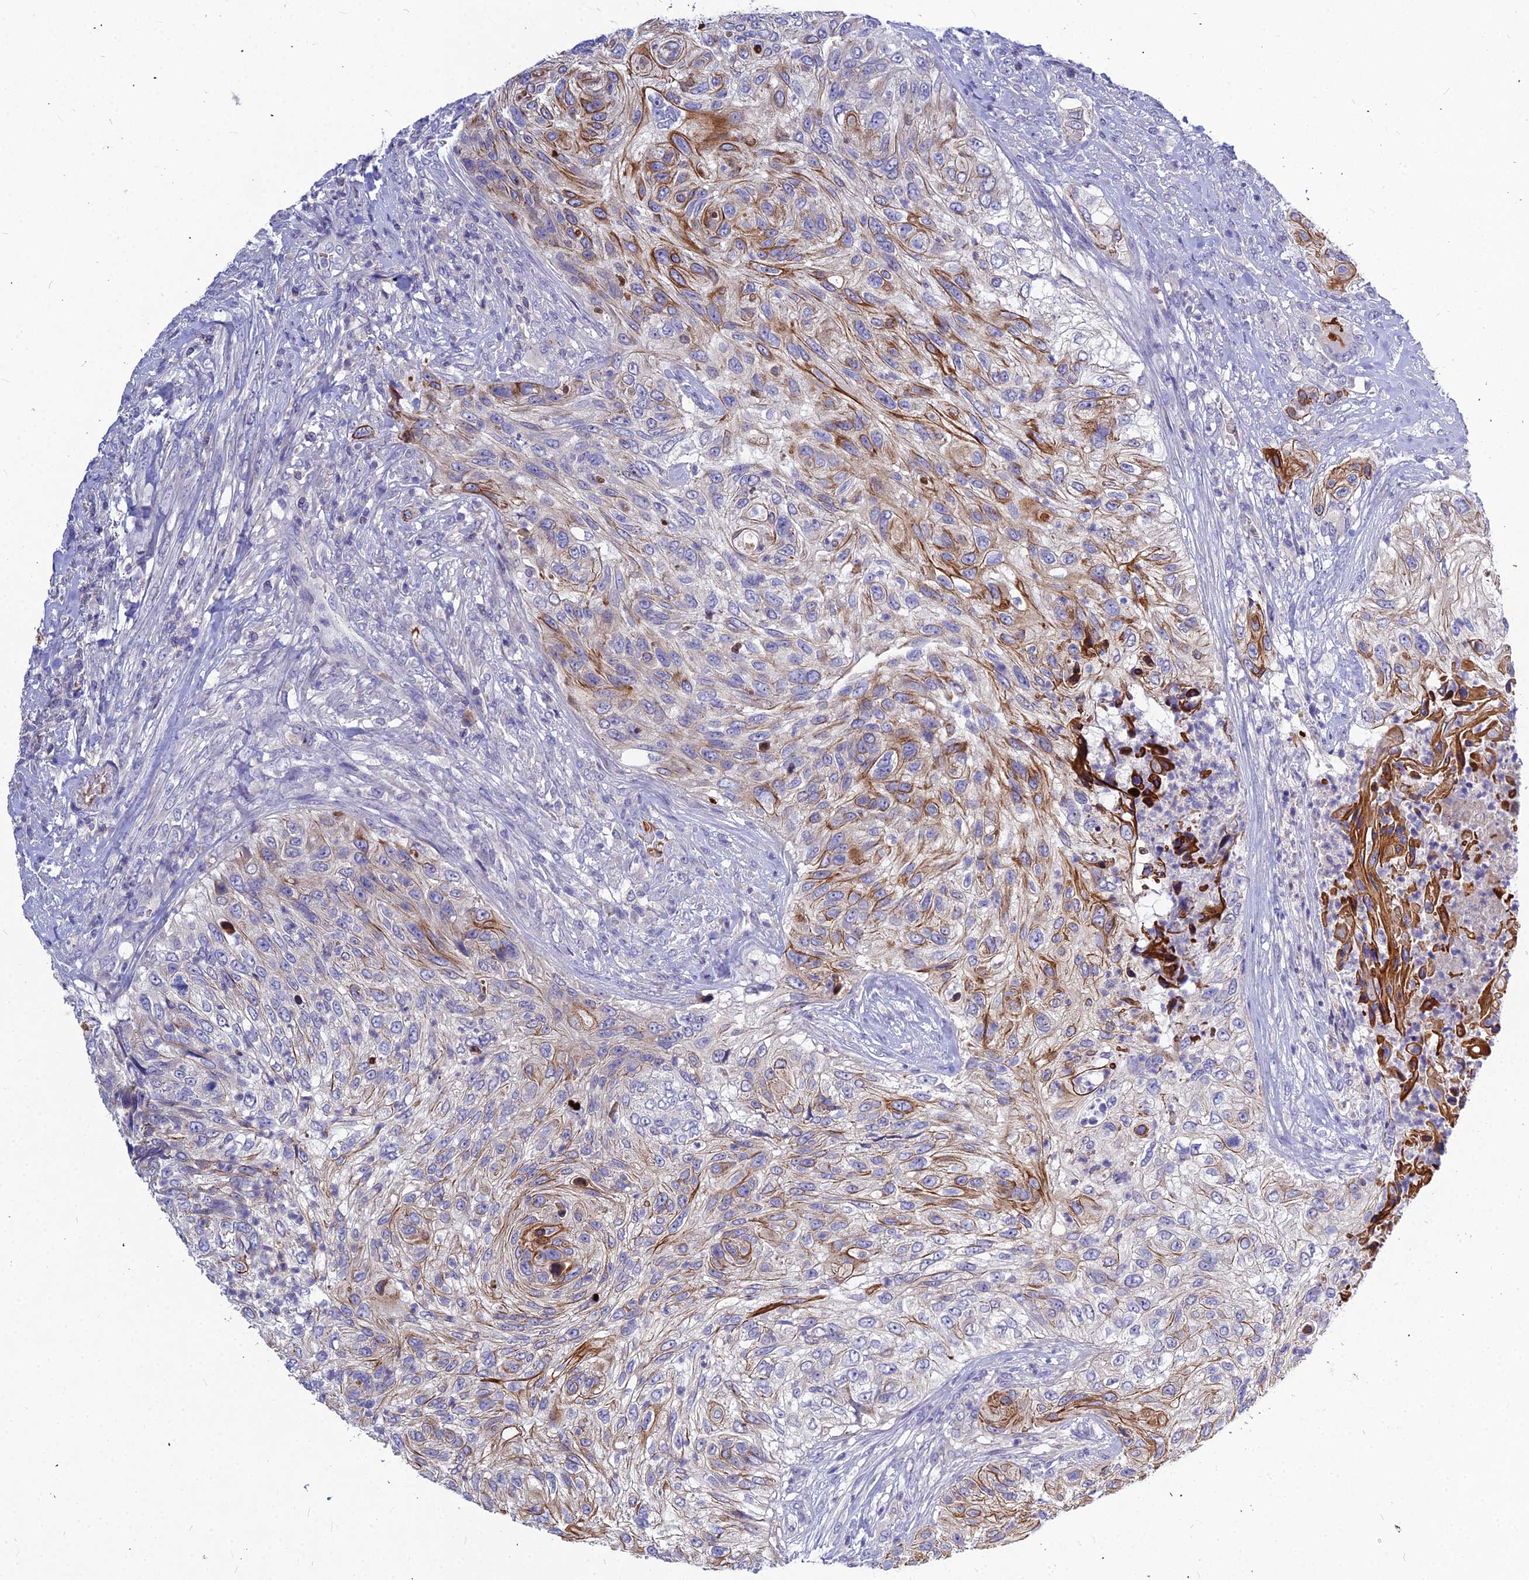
{"staining": {"intensity": "moderate", "quantity": "25%-75%", "location": "cytoplasmic/membranous"}, "tissue": "urothelial cancer", "cell_type": "Tumor cells", "image_type": "cancer", "snomed": [{"axis": "morphology", "description": "Urothelial carcinoma, High grade"}, {"axis": "topography", "description": "Urinary bladder"}], "caption": "Protein expression analysis of urothelial cancer reveals moderate cytoplasmic/membranous staining in about 25%-75% of tumor cells.", "gene": "DMRTA1", "patient": {"sex": "female", "age": 60}}